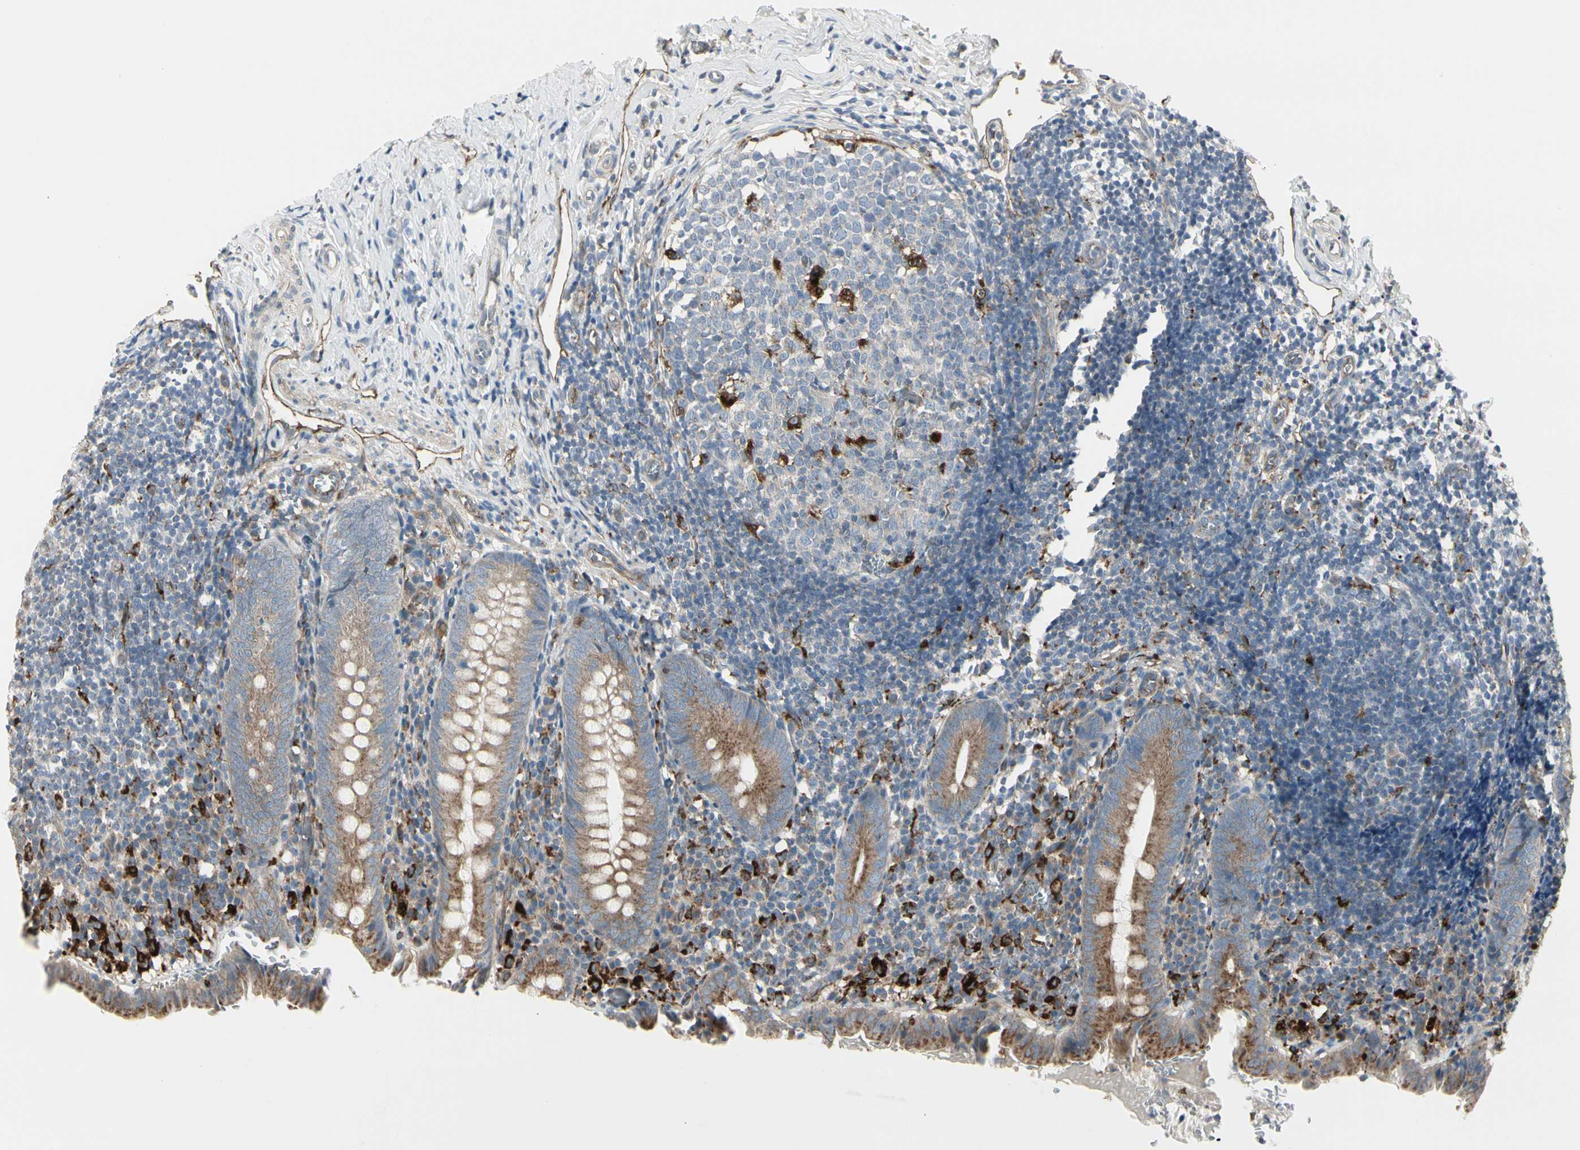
{"staining": {"intensity": "moderate", "quantity": ">75%", "location": "cytoplasmic/membranous"}, "tissue": "appendix", "cell_type": "Glandular cells", "image_type": "normal", "snomed": [{"axis": "morphology", "description": "Normal tissue, NOS"}, {"axis": "topography", "description": "Appendix"}], "caption": "Human appendix stained for a protein (brown) demonstrates moderate cytoplasmic/membranous positive positivity in about >75% of glandular cells.", "gene": "ATP6V1B2", "patient": {"sex": "female", "age": 10}}